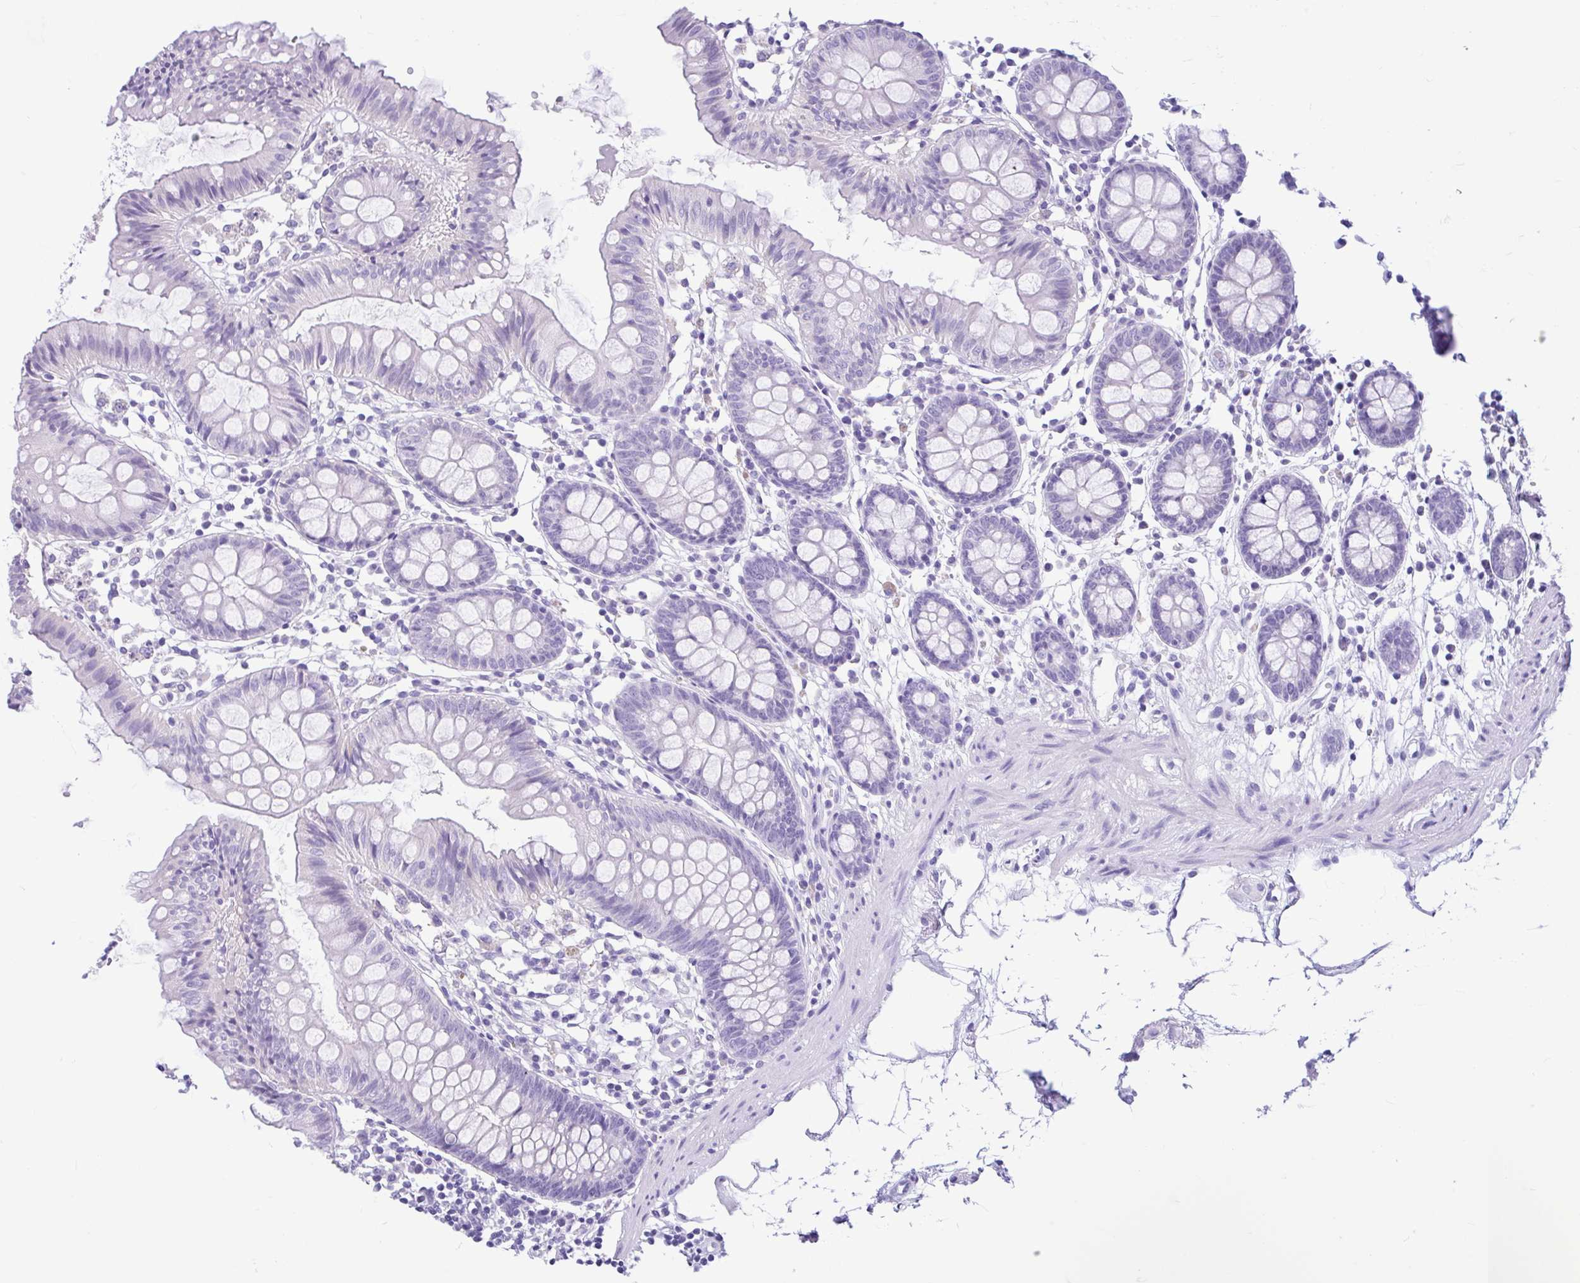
{"staining": {"intensity": "negative", "quantity": "none", "location": "none"}, "tissue": "colon", "cell_type": "Endothelial cells", "image_type": "normal", "snomed": [{"axis": "morphology", "description": "Normal tissue, NOS"}, {"axis": "topography", "description": "Colon"}], "caption": "IHC micrograph of benign human colon stained for a protein (brown), which exhibits no positivity in endothelial cells.", "gene": "ENSG00000274792", "patient": {"sex": "female", "age": 84}}